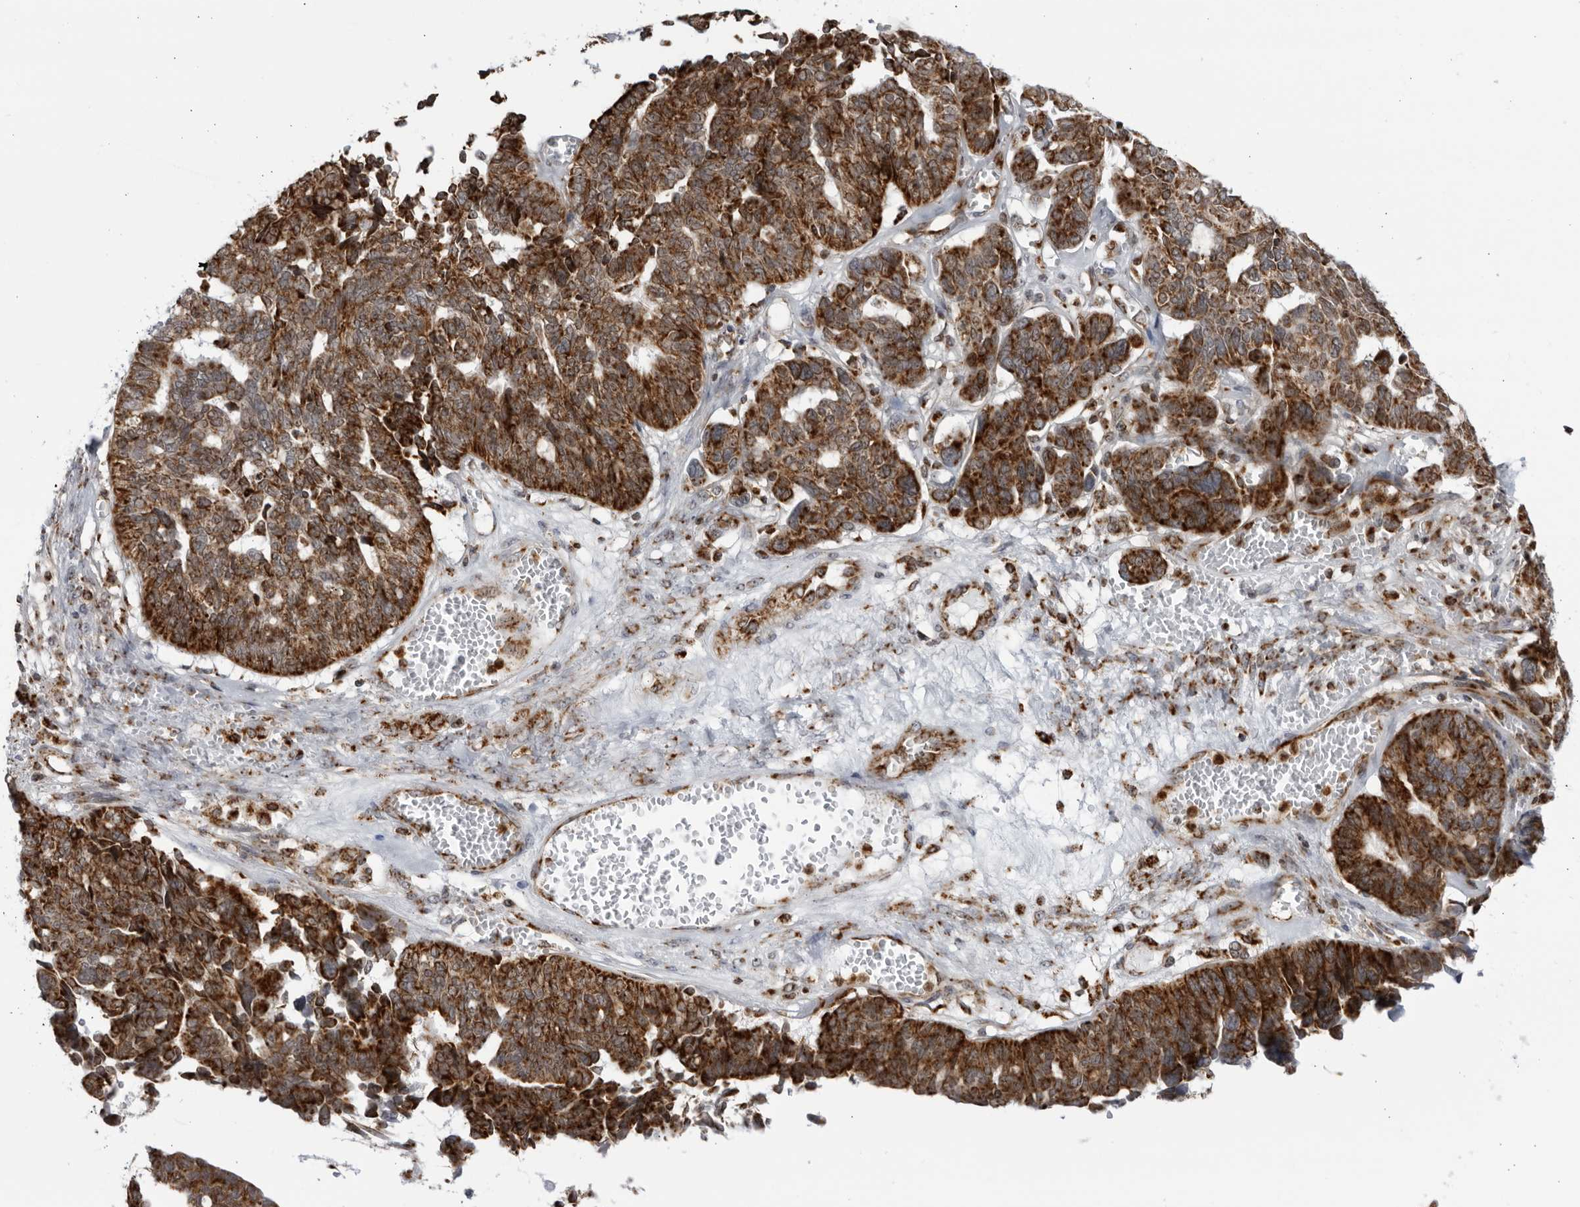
{"staining": {"intensity": "strong", "quantity": ">75%", "location": "cytoplasmic/membranous"}, "tissue": "ovarian cancer", "cell_type": "Tumor cells", "image_type": "cancer", "snomed": [{"axis": "morphology", "description": "Cystadenocarcinoma, serous, NOS"}, {"axis": "topography", "description": "Ovary"}], "caption": "A photomicrograph of ovarian cancer stained for a protein reveals strong cytoplasmic/membranous brown staining in tumor cells.", "gene": "RBM34", "patient": {"sex": "female", "age": 79}}